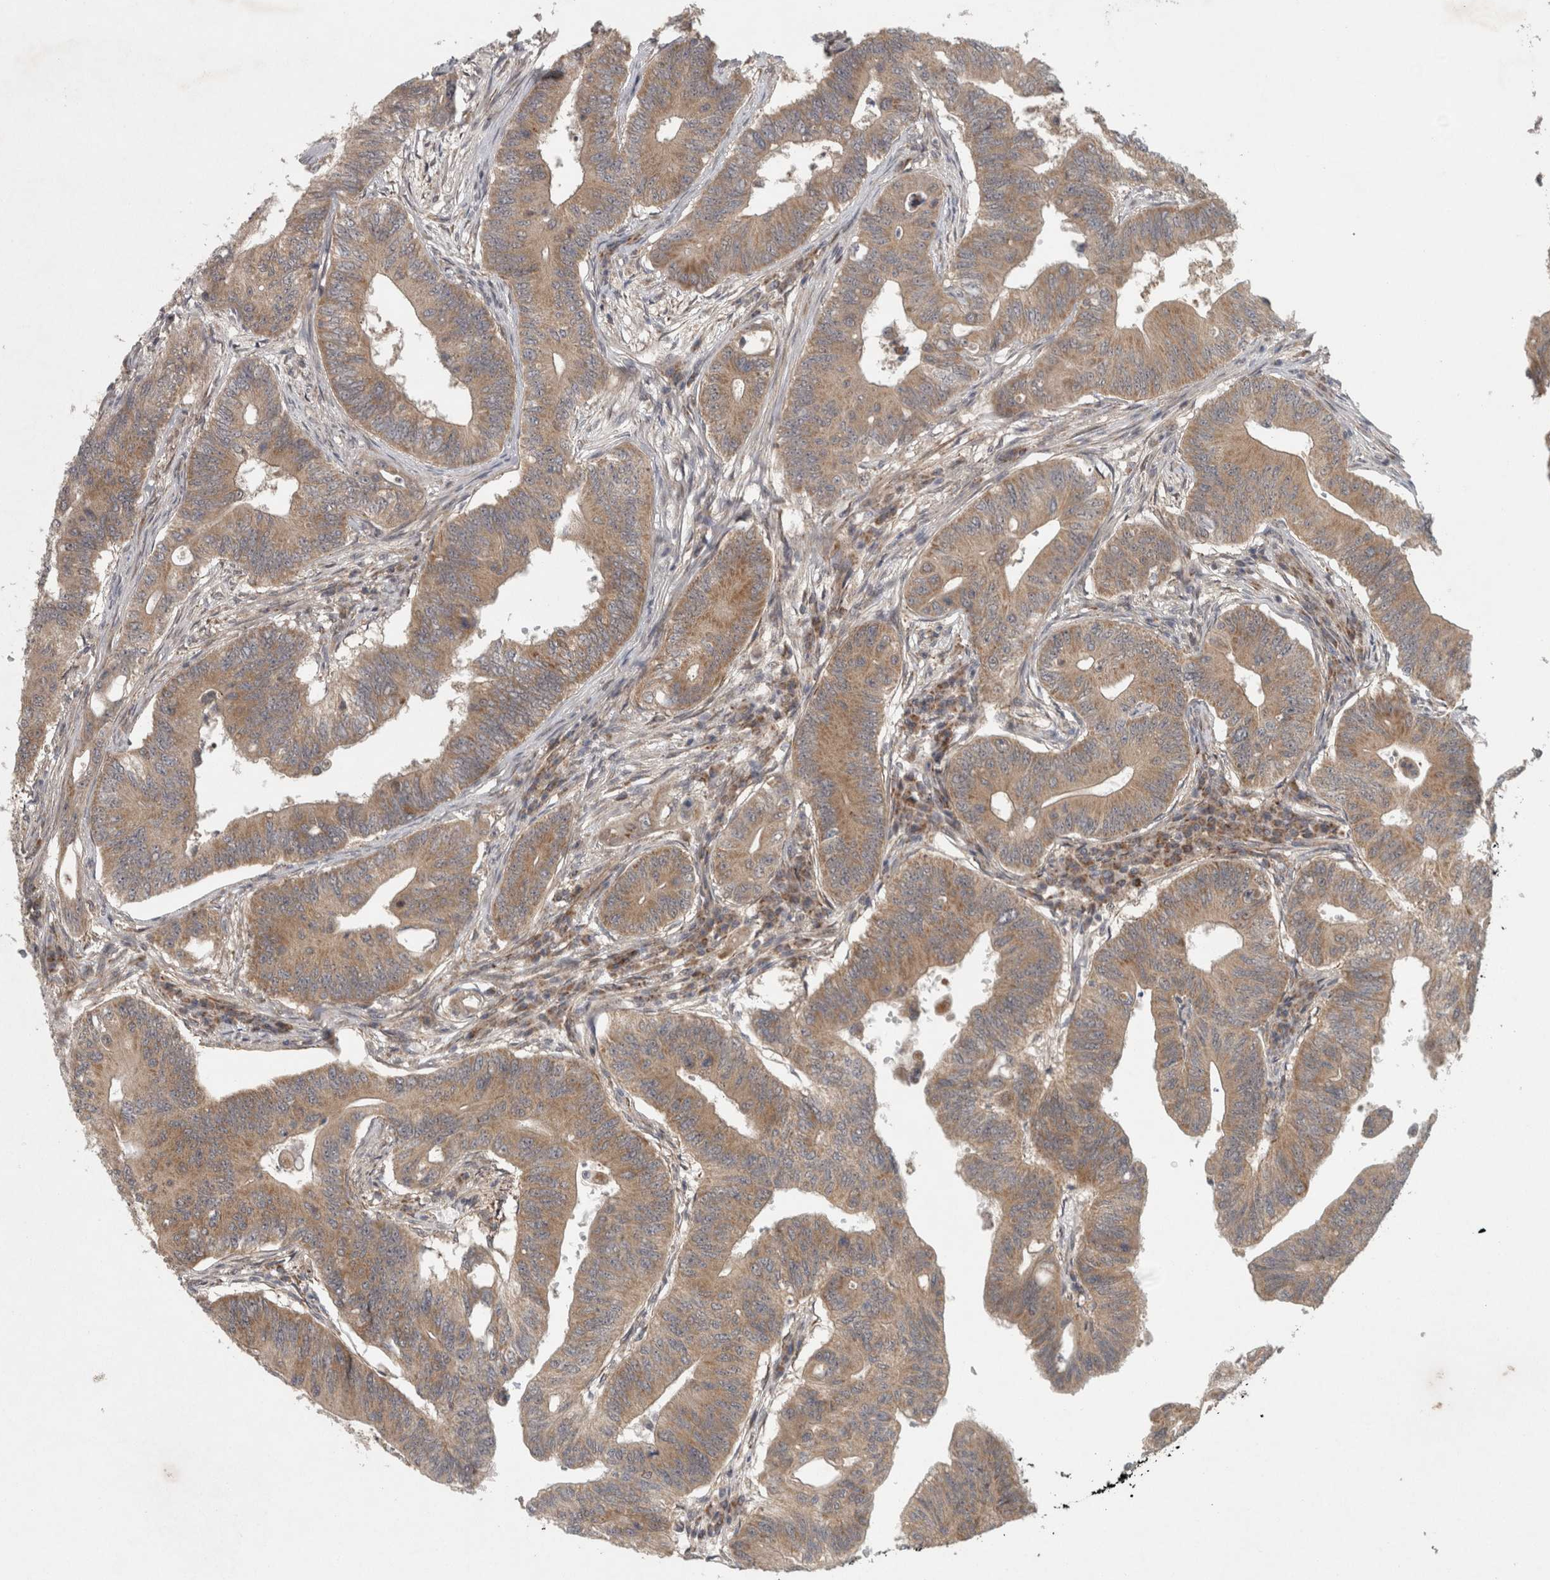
{"staining": {"intensity": "moderate", "quantity": ">75%", "location": "cytoplasmic/membranous"}, "tissue": "colorectal cancer", "cell_type": "Tumor cells", "image_type": "cancer", "snomed": [{"axis": "morphology", "description": "Adenoma, NOS"}, {"axis": "morphology", "description": "Adenocarcinoma, NOS"}, {"axis": "topography", "description": "Colon"}], "caption": "Approximately >75% of tumor cells in human colorectal cancer (adenocarcinoma) exhibit moderate cytoplasmic/membranous protein positivity as visualized by brown immunohistochemical staining.", "gene": "KDM8", "patient": {"sex": "male", "age": 79}}